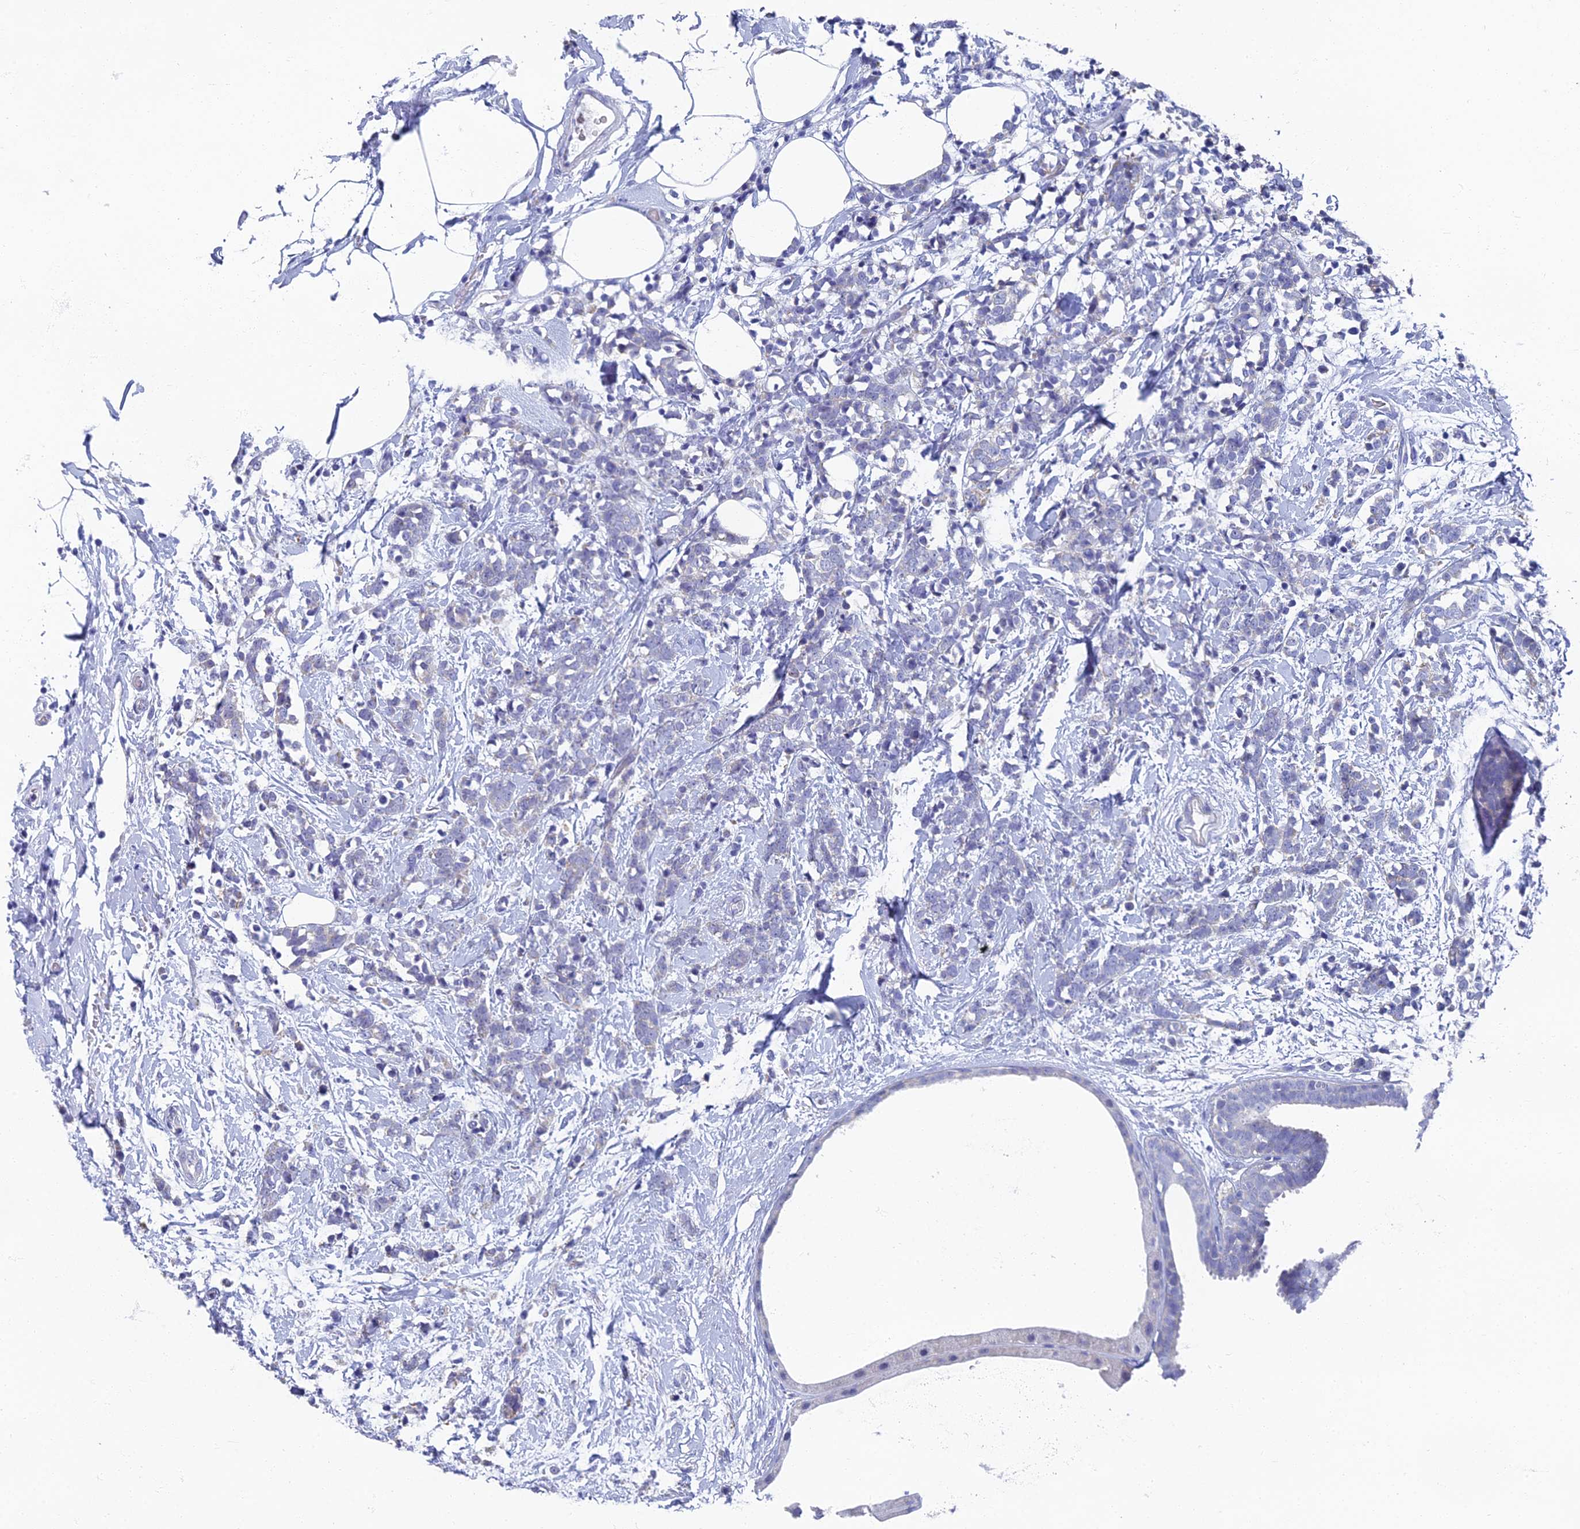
{"staining": {"intensity": "negative", "quantity": "none", "location": "none"}, "tissue": "breast cancer", "cell_type": "Tumor cells", "image_type": "cancer", "snomed": [{"axis": "morphology", "description": "Lobular carcinoma"}, {"axis": "topography", "description": "Breast"}], "caption": "Breast cancer was stained to show a protein in brown. There is no significant staining in tumor cells.", "gene": "SPIN4", "patient": {"sex": "female", "age": 58}}